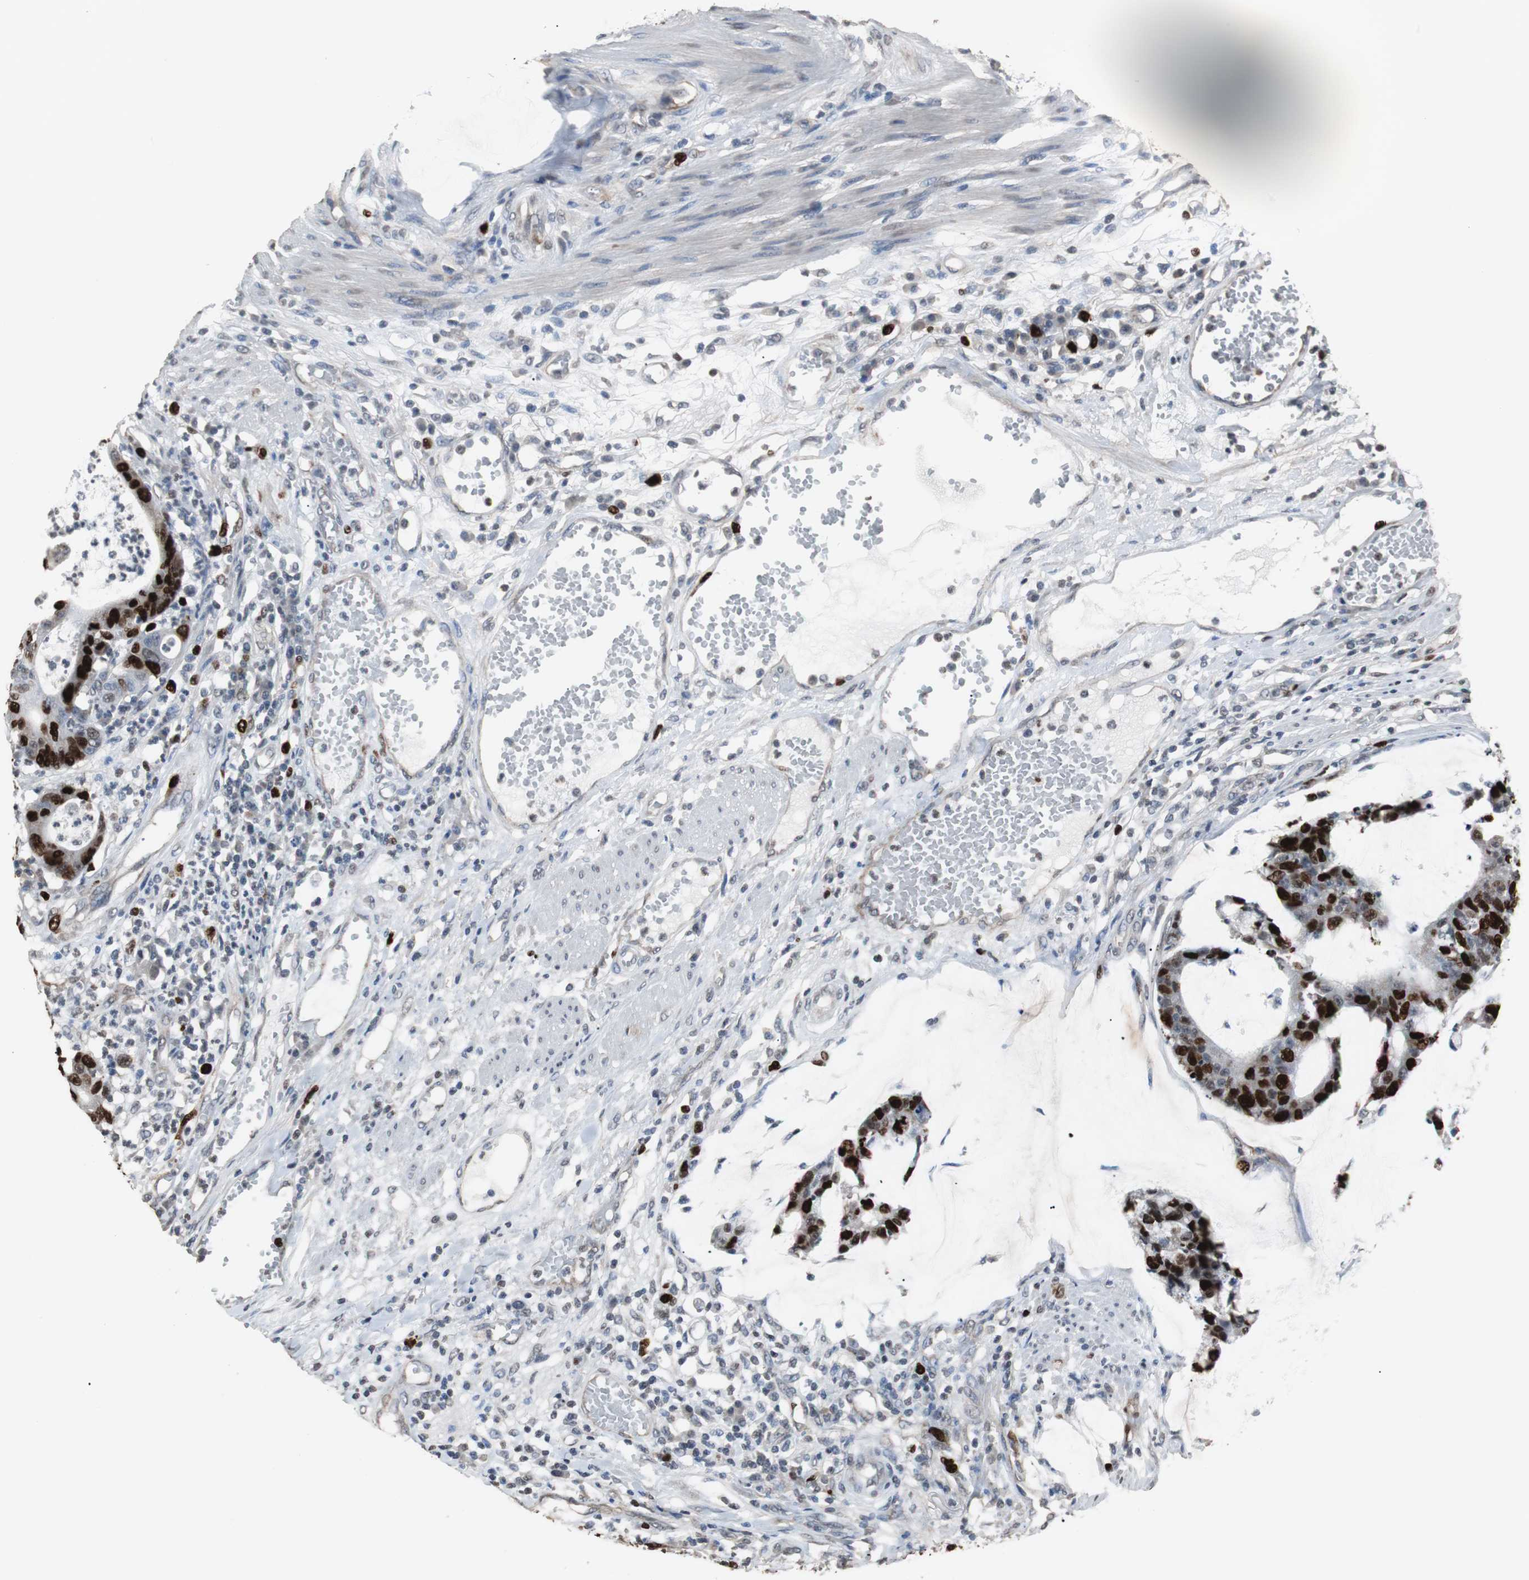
{"staining": {"intensity": "strong", "quantity": "25%-75%", "location": "nuclear"}, "tissue": "colorectal cancer", "cell_type": "Tumor cells", "image_type": "cancer", "snomed": [{"axis": "morphology", "description": "Adenocarcinoma, NOS"}, {"axis": "topography", "description": "Colon"}], "caption": "This photomicrograph shows immunohistochemistry staining of human colorectal cancer, with high strong nuclear staining in about 25%-75% of tumor cells.", "gene": "TOP2A", "patient": {"sex": "female", "age": 84}}